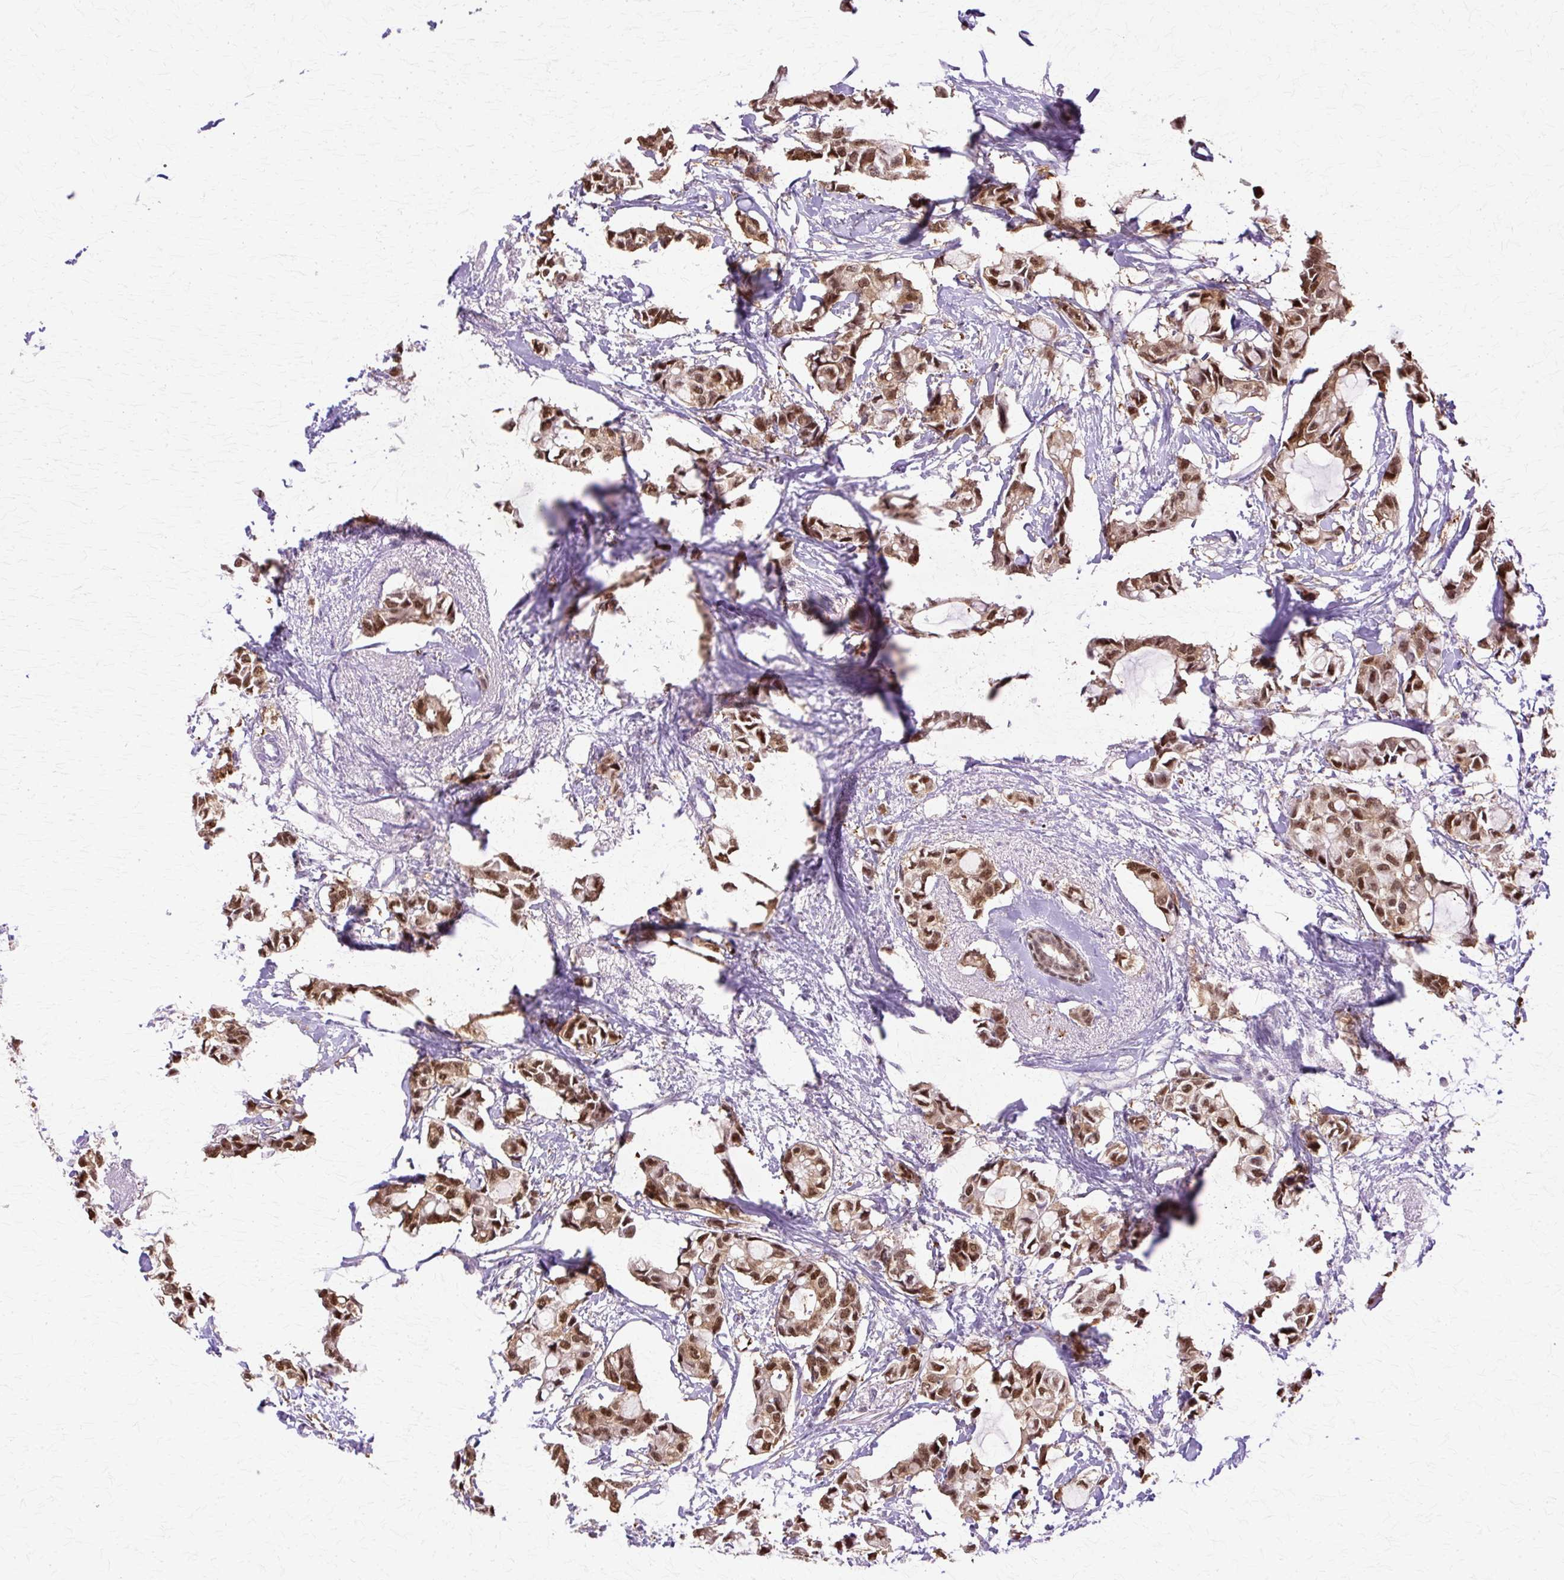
{"staining": {"intensity": "moderate", "quantity": ">75%", "location": "nuclear"}, "tissue": "breast cancer", "cell_type": "Tumor cells", "image_type": "cancer", "snomed": [{"axis": "morphology", "description": "Duct carcinoma"}, {"axis": "topography", "description": "Breast"}], "caption": "Human breast cancer stained with a brown dye exhibits moderate nuclear positive staining in approximately >75% of tumor cells.", "gene": "HSPA8", "patient": {"sex": "female", "age": 73}}